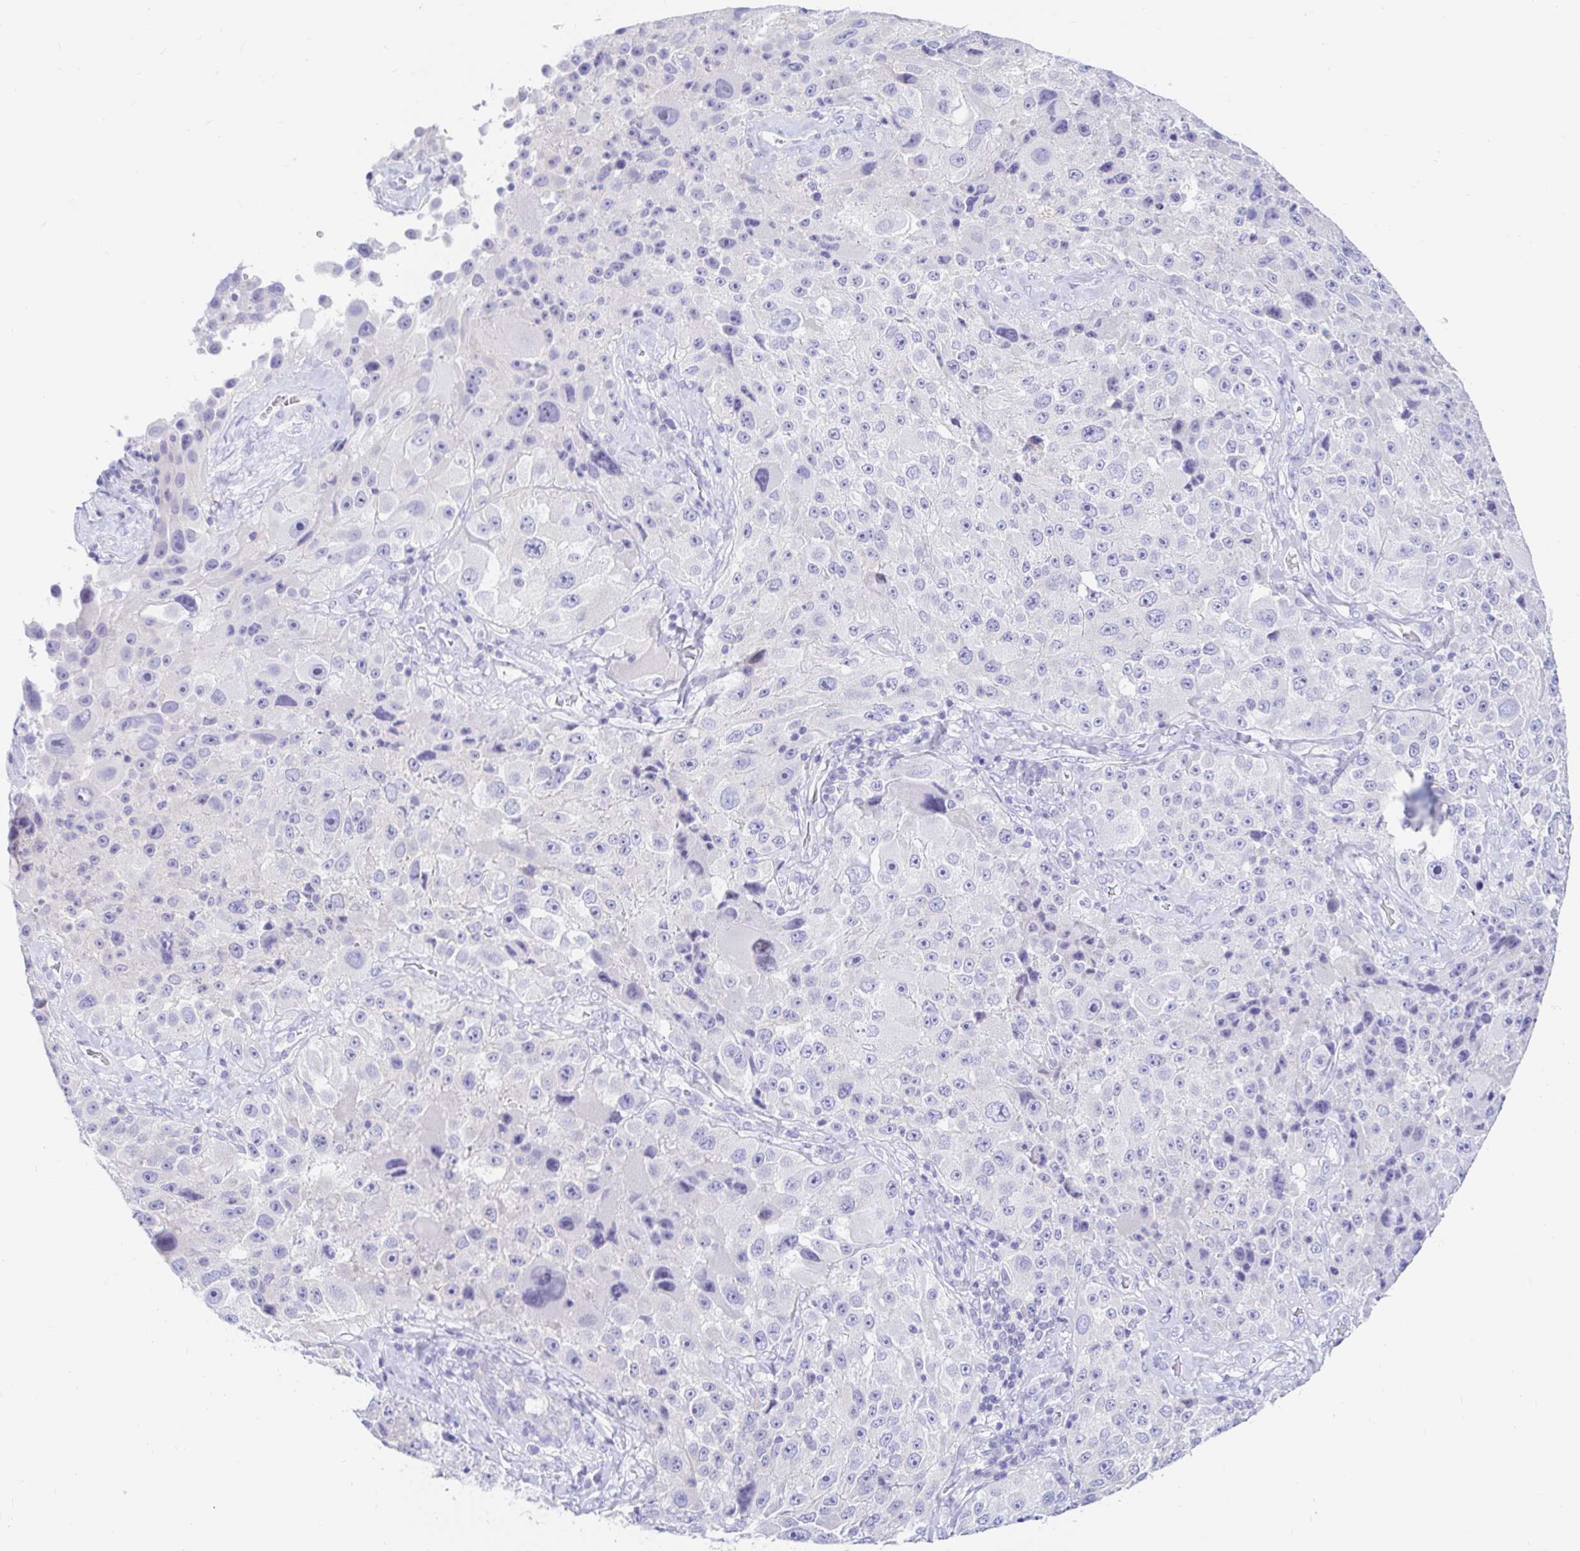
{"staining": {"intensity": "negative", "quantity": "none", "location": "none"}, "tissue": "melanoma", "cell_type": "Tumor cells", "image_type": "cancer", "snomed": [{"axis": "morphology", "description": "Malignant melanoma, Metastatic site"}, {"axis": "topography", "description": "Lymph node"}], "caption": "Melanoma stained for a protein using immunohistochemistry displays no staining tumor cells.", "gene": "PPP1R1B", "patient": {"sex": "male", "age": 62}}